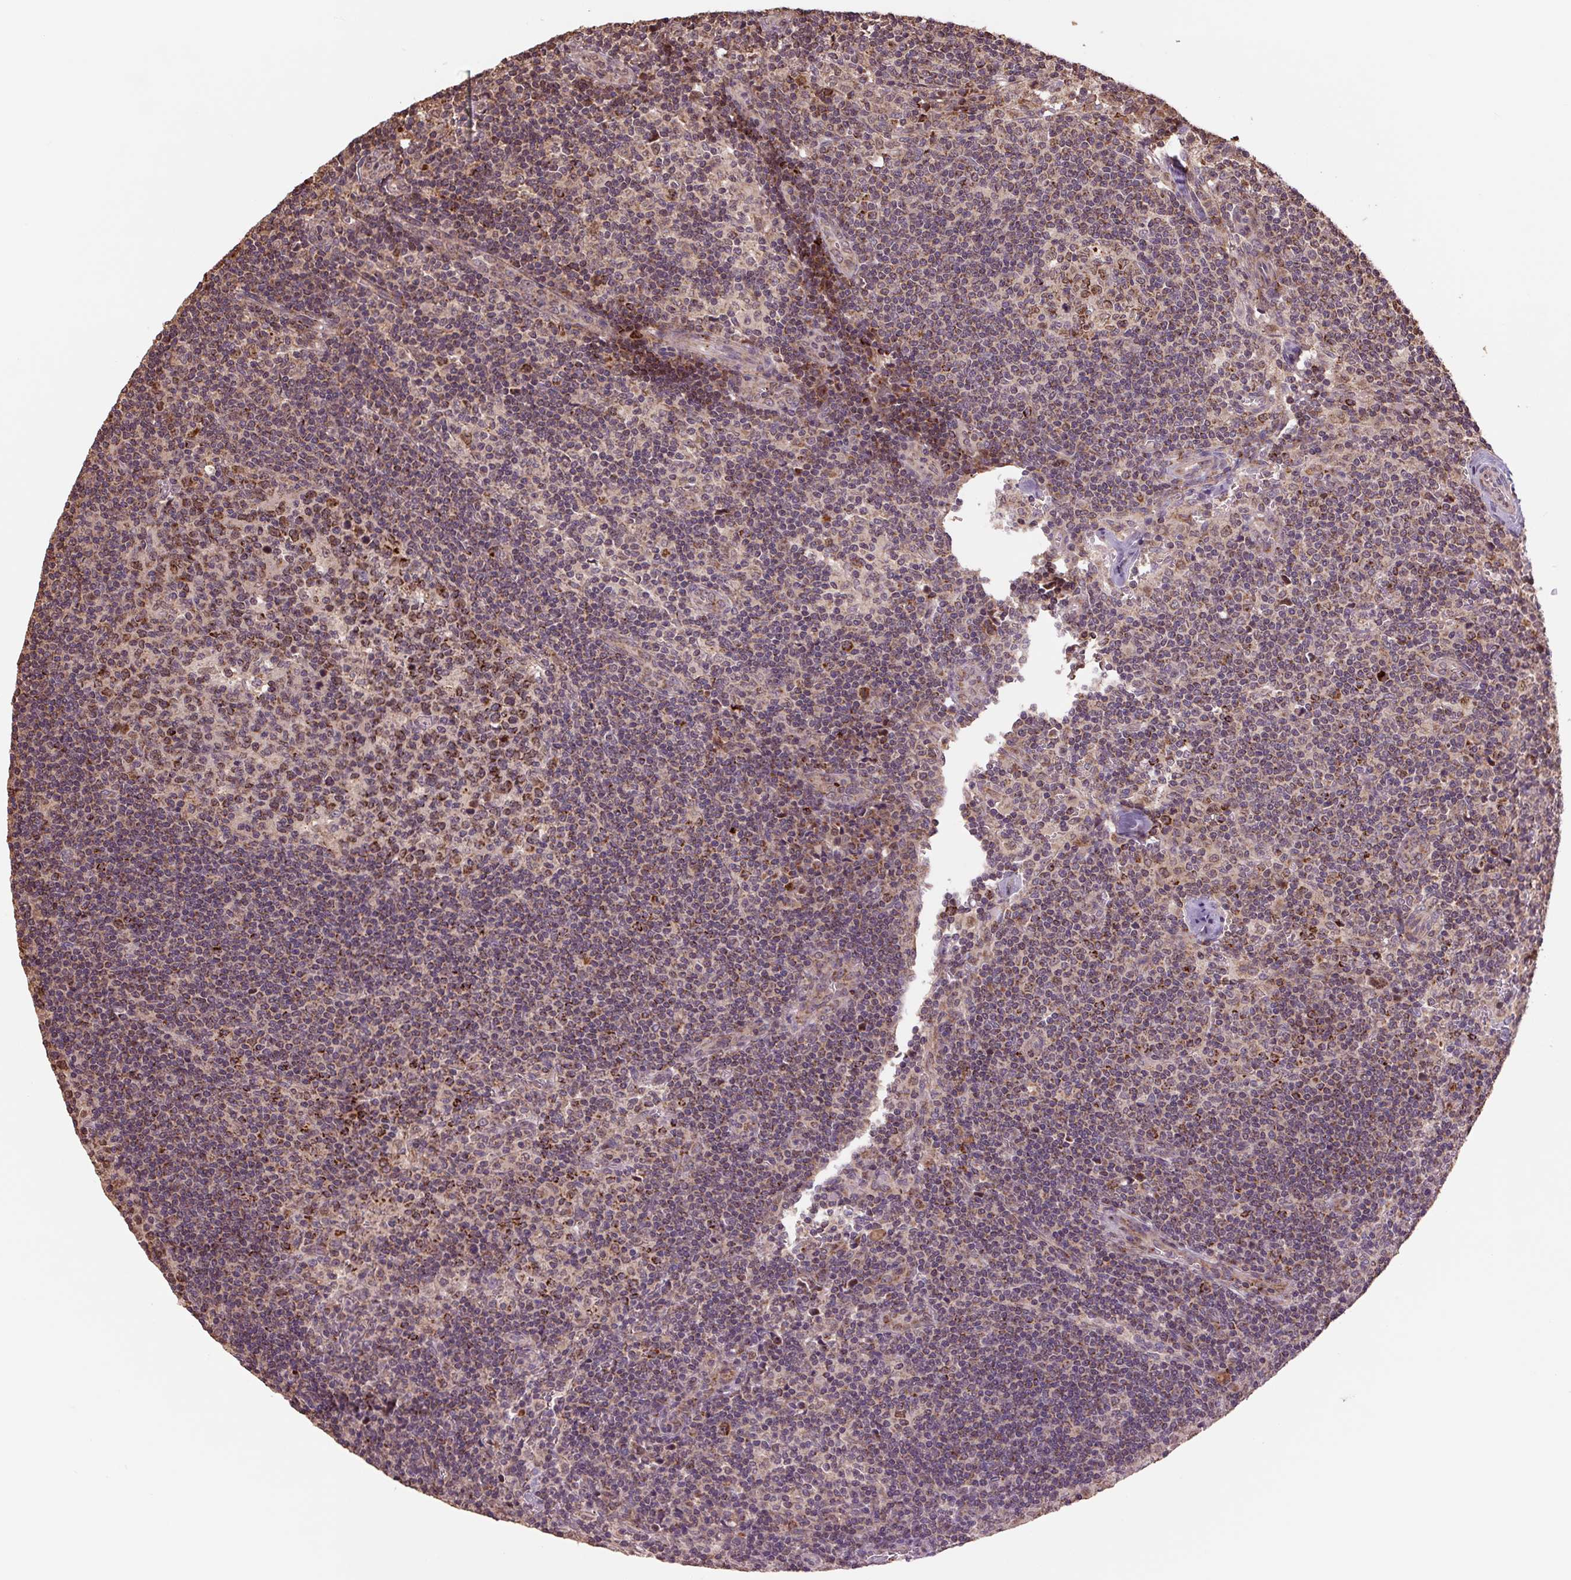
{"staining": {"intensity": "moderate", "quantity": "25%-75%", "location": "cytoplasmic/membranous"}, "tissue": "lymph node", "cell_type": "Germinal center cells", "image_type": "normal", "snomed": [{"axis": "morphology", "description": "Normal tissue, NOS"}, {"axis": "topography", "description": "Lymph node"}], "caption": "High-magnification brightfield microscopy of normal lymph node stained with DAB (brown) and counterstained with hematoxylin (blue). germinal center cells exhibit moderate cytoplasmic/membranous positivity is seen in approximately25%-75% of cells.", "gene": "TMEM160", "patient": {"sex": "female", "age": 45}}